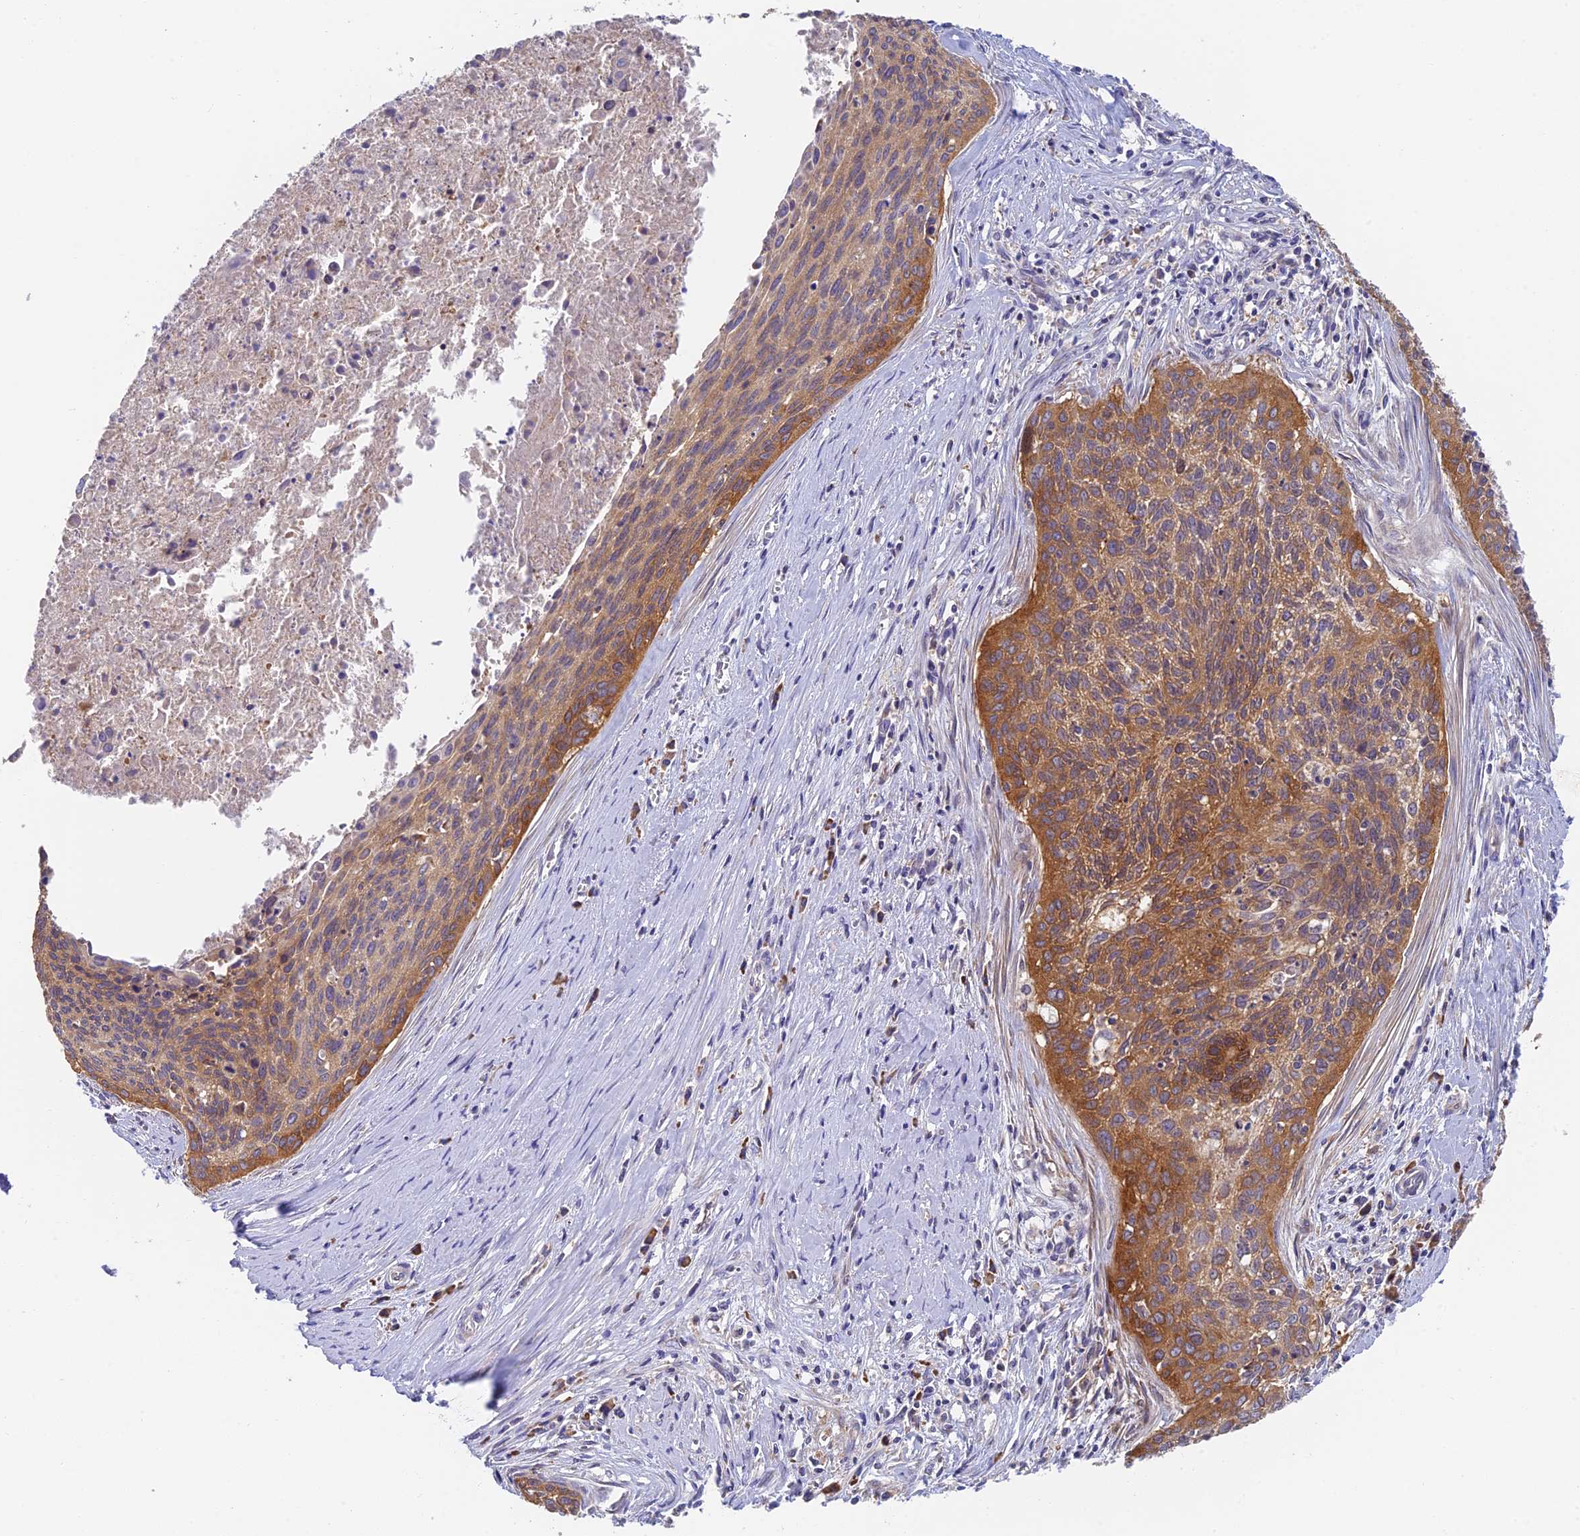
{"staining": {"intensity": "moderate", "quantity": "25%-75%", "location": "cytoplasmic/membranous"}, "tissue": "cervical cancer", "cell_type": "Tumor cells", "image_type": "cancer", "snomed": [{"axis": "morphology", "description": "Squamous cell carcinoma, NOS"}, {"axis": "topography", "description": "Cervix"}], "caption": "DAB (3,3'-diaminobenzidine) immunohistochemical staining of cervical squamous cell carcinoma displays moderate cytoplasmic/membranous protein staining in approximately 25%-75% of tumor cells. (IHC, brightfield microscopy, high magnification).", "gene": "IPO5", "patient": {"sex": "female", "age": 55}}